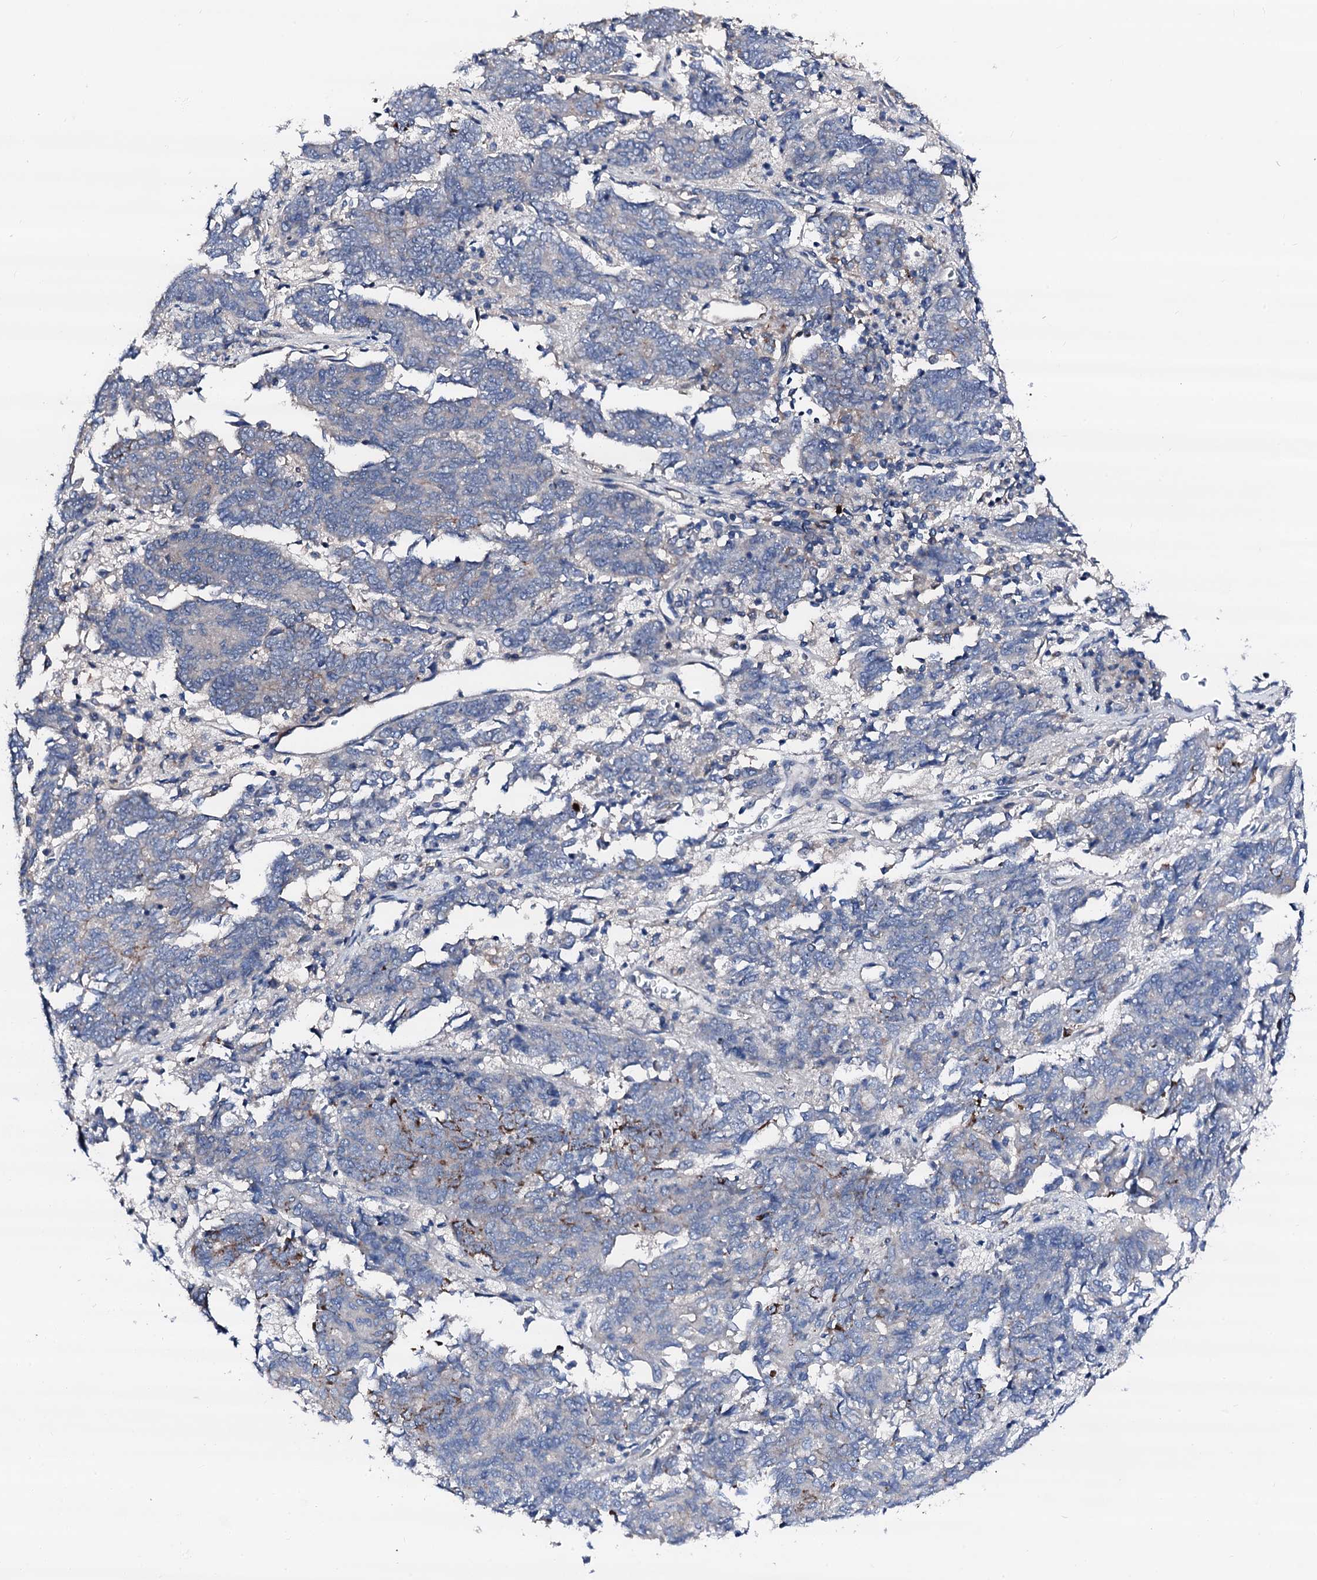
{"staining": {"intensity": "negative", "quantity": "none", "location": "none"}, "tissue": "endometrial cancer", "cell_type": "Tumor cells", "image_type": "cancer", "snomed": [{"axis": "morphology", "description": "Adenocarcinoma, NOS"}, {"axis": "topography", "description": "Endometrium"}], "caption": "Histopathology image shows no significant protein staining in tumor cells of endometrial cancer. Nuclei are stained in blue.", "gene": "TRAFD1", "patient": {"sex": "female", "age": 80}}